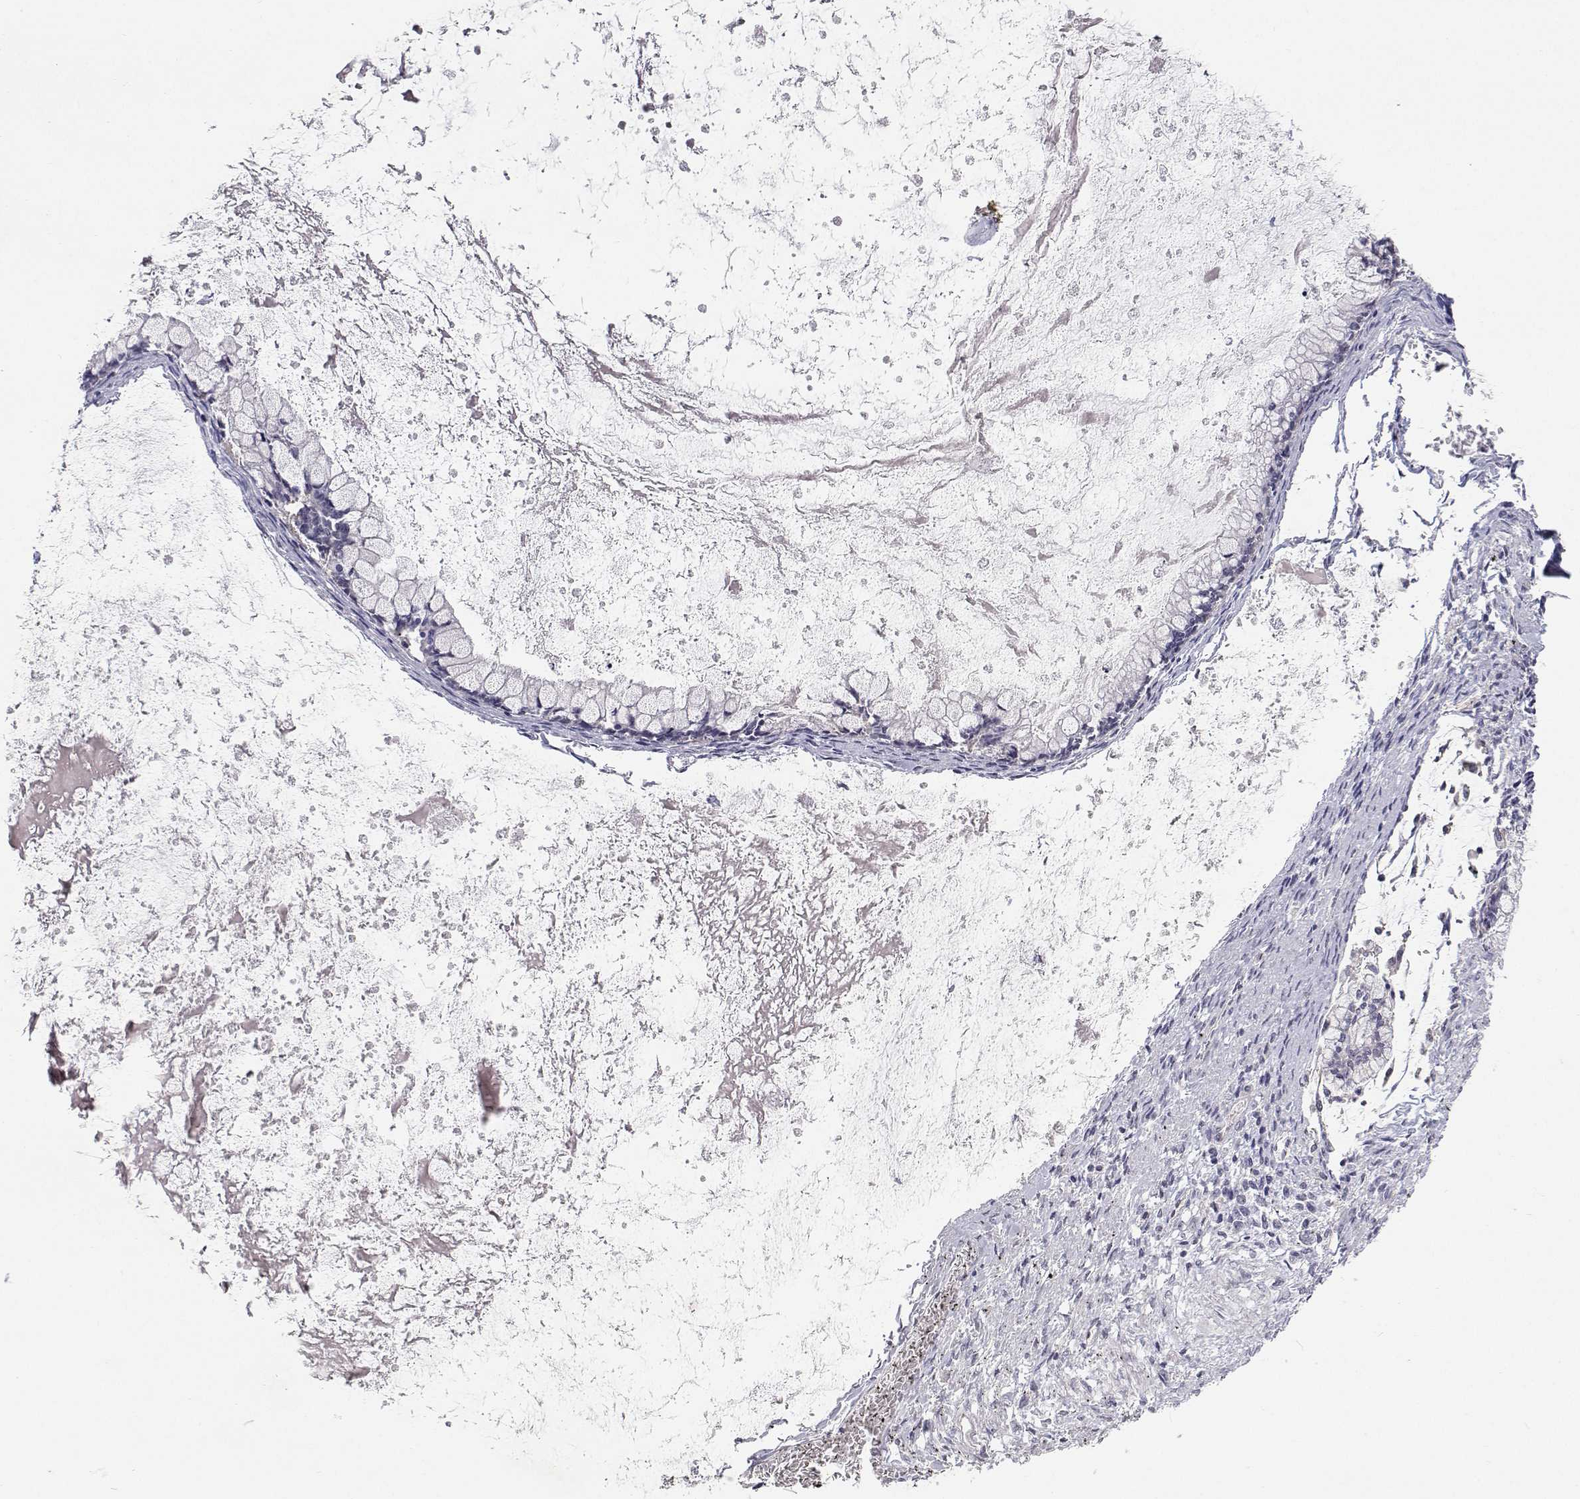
{"staining": {"intensity": "negative", "quantity": "none", "location": "none"}, "tissue": "ovarian cancer", "cell_type": "Tumor cells", "image_type": "cancer", "snomed": [{"axis": "morphology", "description": "Cystadenocarcinoma, mucinous, NOS"}, {"axis": "topography", "description": "Ovary"}], "caption": "DAB immunohistochemical staining of human ovarian cancer demonstrates no significant positivity in tumor cells.", "gene": "MYPN", "patient": {"sex": "female", "age": 67}}